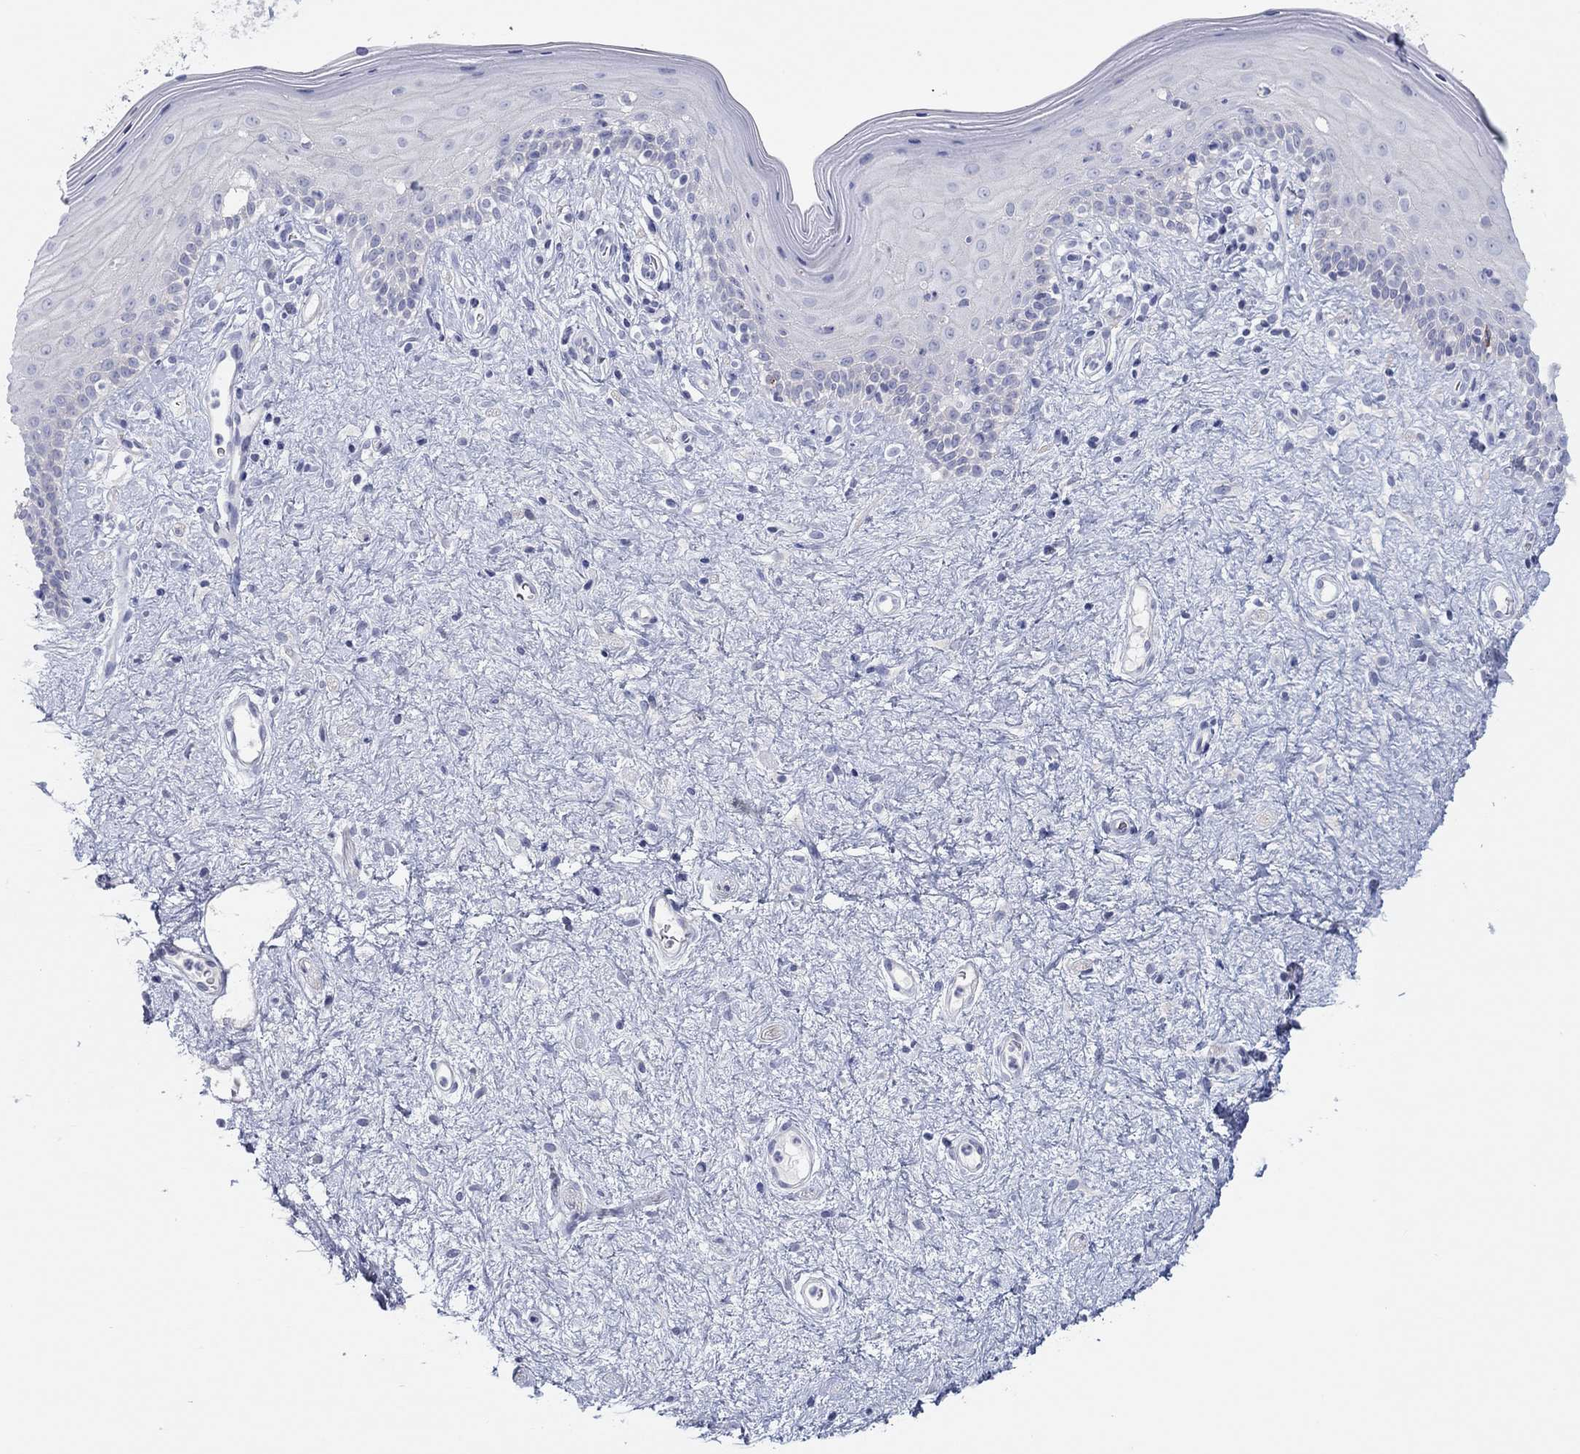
{"staining": {"intensity": "negative", "quantity": "none", "location": "none"}, "tissue": "vagina", "cell_type": "Squamous epithelial cells", "image_type": "normal", "snomed": [{"axis": "morphology", "description": "Normal tissue, NOS"}, {"axis": "topography", "description": "Vagina"}], "caption": "Immunohistochemistry (IHC) micrograph of normal vagina stained for a protein (brown), which shows no staining in squamous epithelial cells. The staining is performed using DAB brown chromogen with nuclei counter-stained in using hematoxylin.", "gene": "CPNE6", "patient": {"sex": "female", "age": 47}}